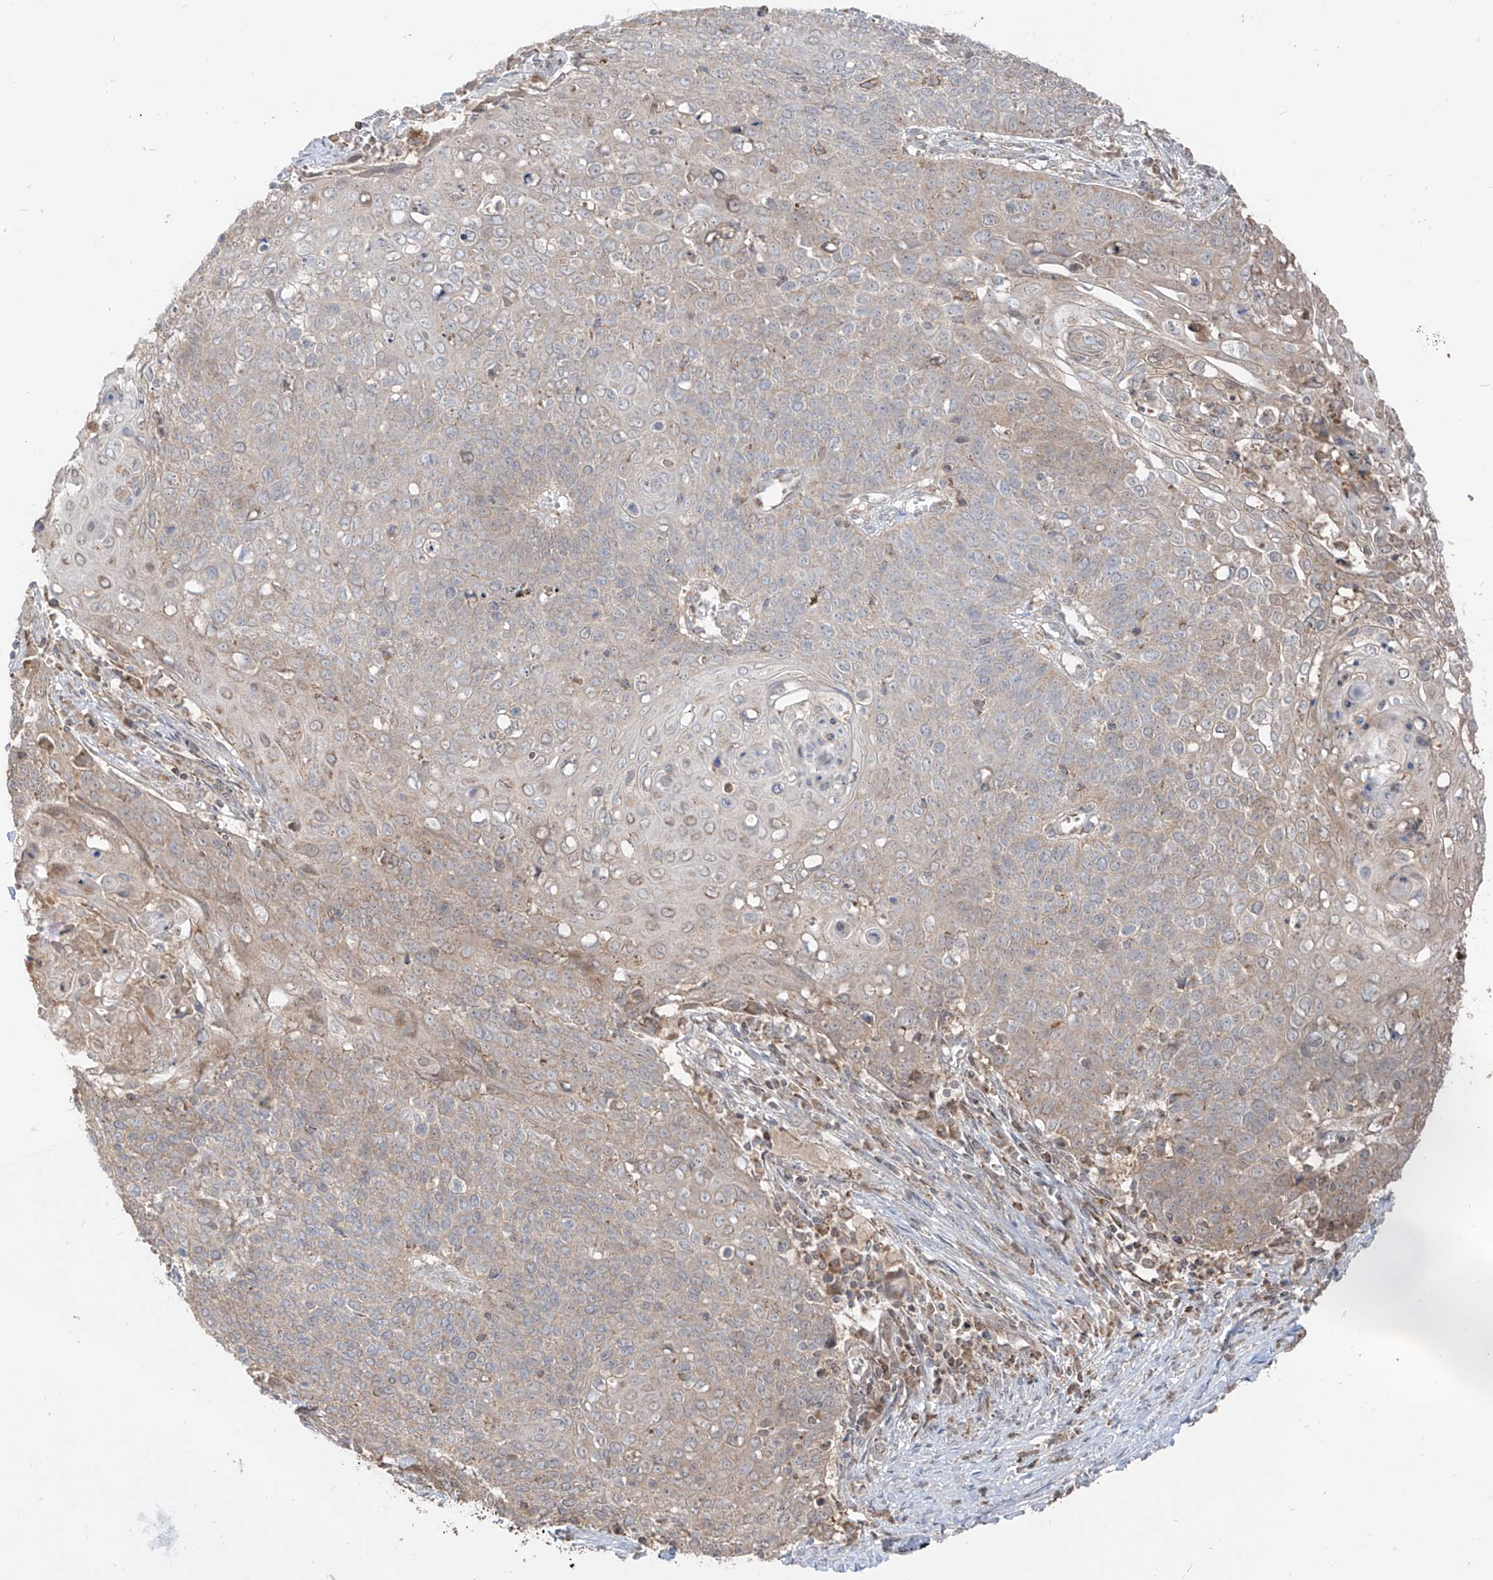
{"staining": {"intensity": "weak", "quantity": "<25%", "location": "cytoplasmic/membranous"}, "tissue": "cervical cancer", "cell_type": "Tumor cells", "image_type": "cancer", "snomed": [{"axis": "morphology", "description": "Squamous cell carcinoma, NOS"}, {"axis": "topography", "description": "Cervix"}], "caption": "DAB (3,3'-diaminobenzidine) immunohistochemical staining of cervical squamous cell carcinoma displays no significant positivity in tumor cells.", "gene": "ETHE1", "patient": {"sex": "female", "age": 39}}